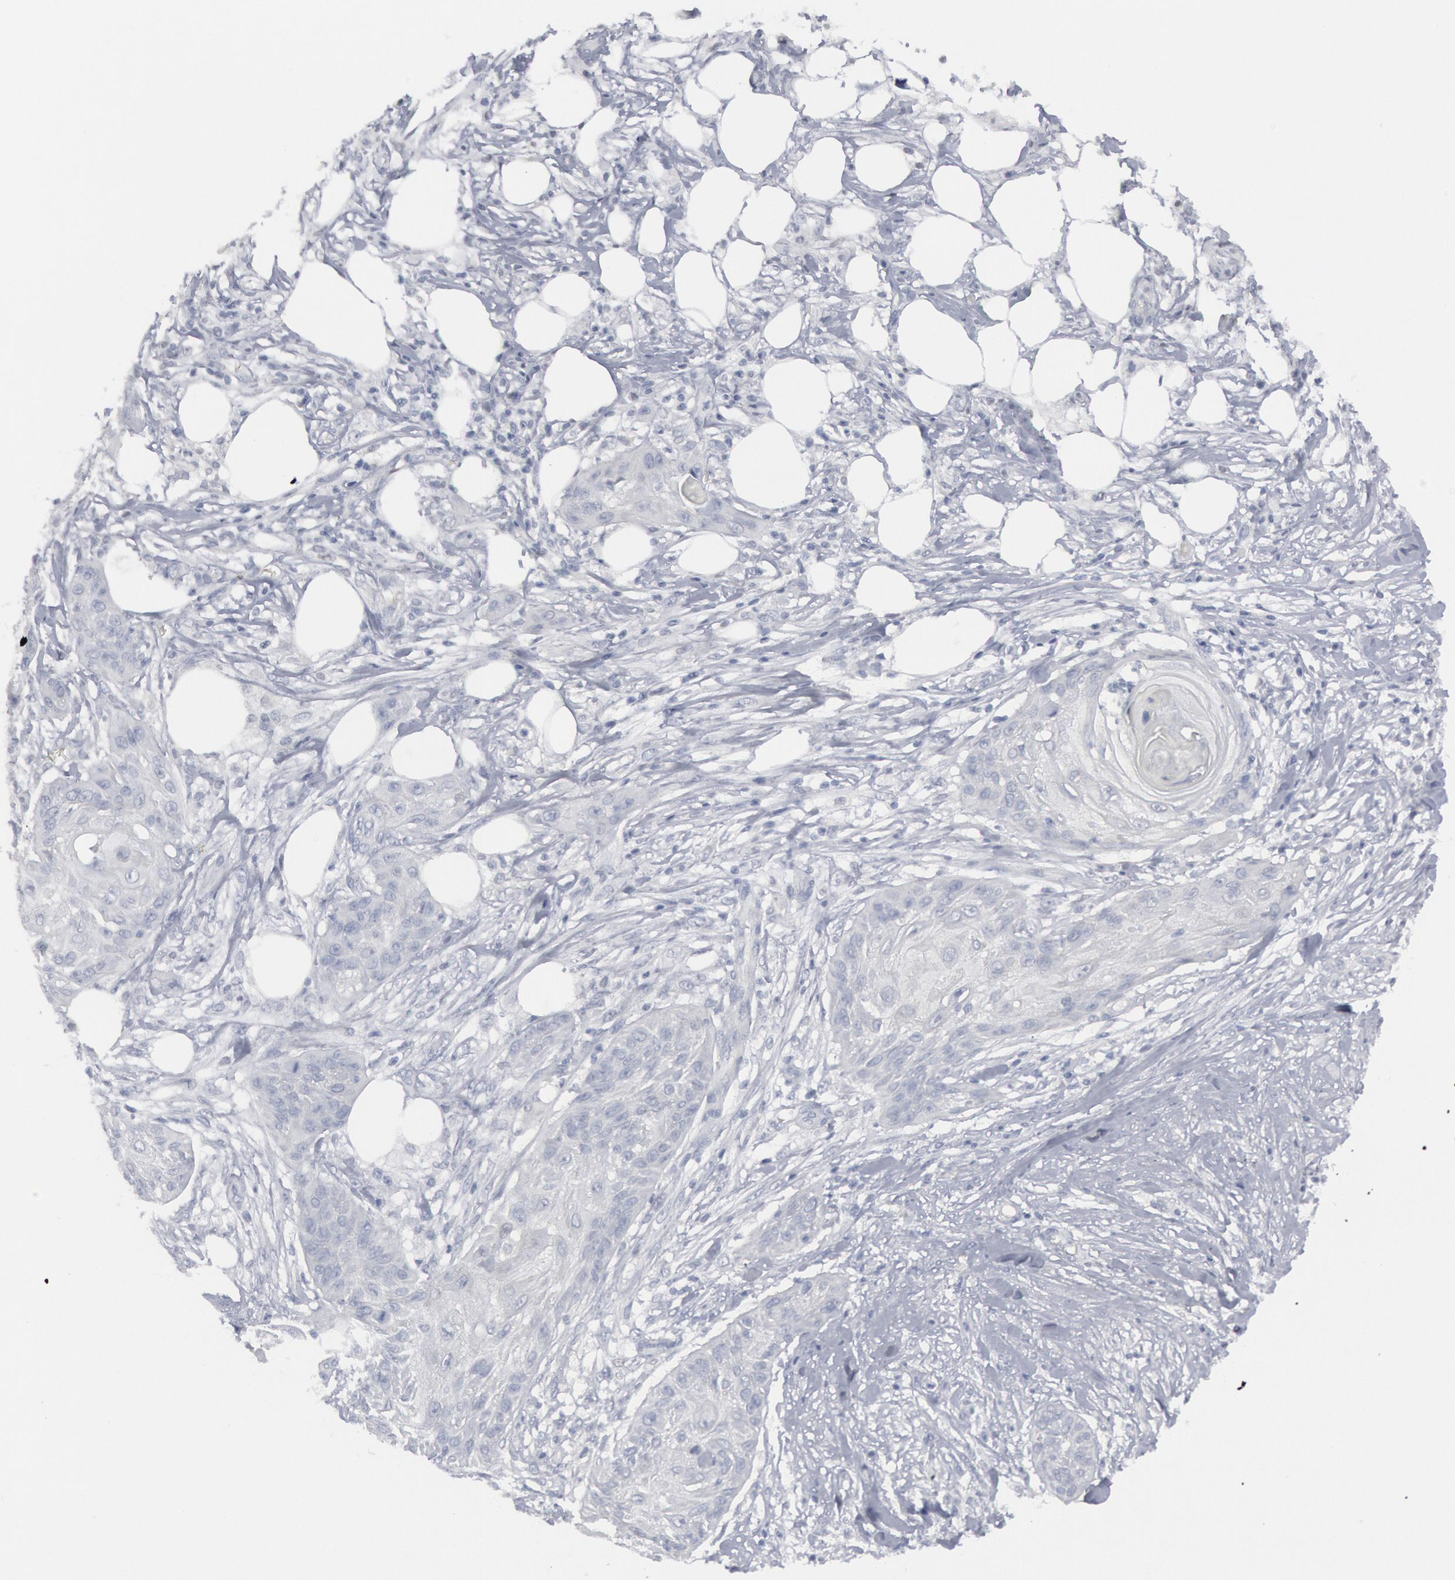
{"staining": {"intensity": "negative", "quantity": "none", "location": "none"}, "tissue": "skin cancer", "cell_type": "Tumor cells", "image_type": "cancer", "snomed": [{"axis": "morphology", "description": "Squamous cell carcinoma, NOS"}, {"axis": "topography", "description": "Skin"}], "caption": "High magnification brightfield microscopy of skin cancer stained with DAB (brown) and counterstained with hematoxylin (blue): tumor cells show no significant positivity.", "gene": "DMC1", "patient": {"sex": "female", "age": 88}}